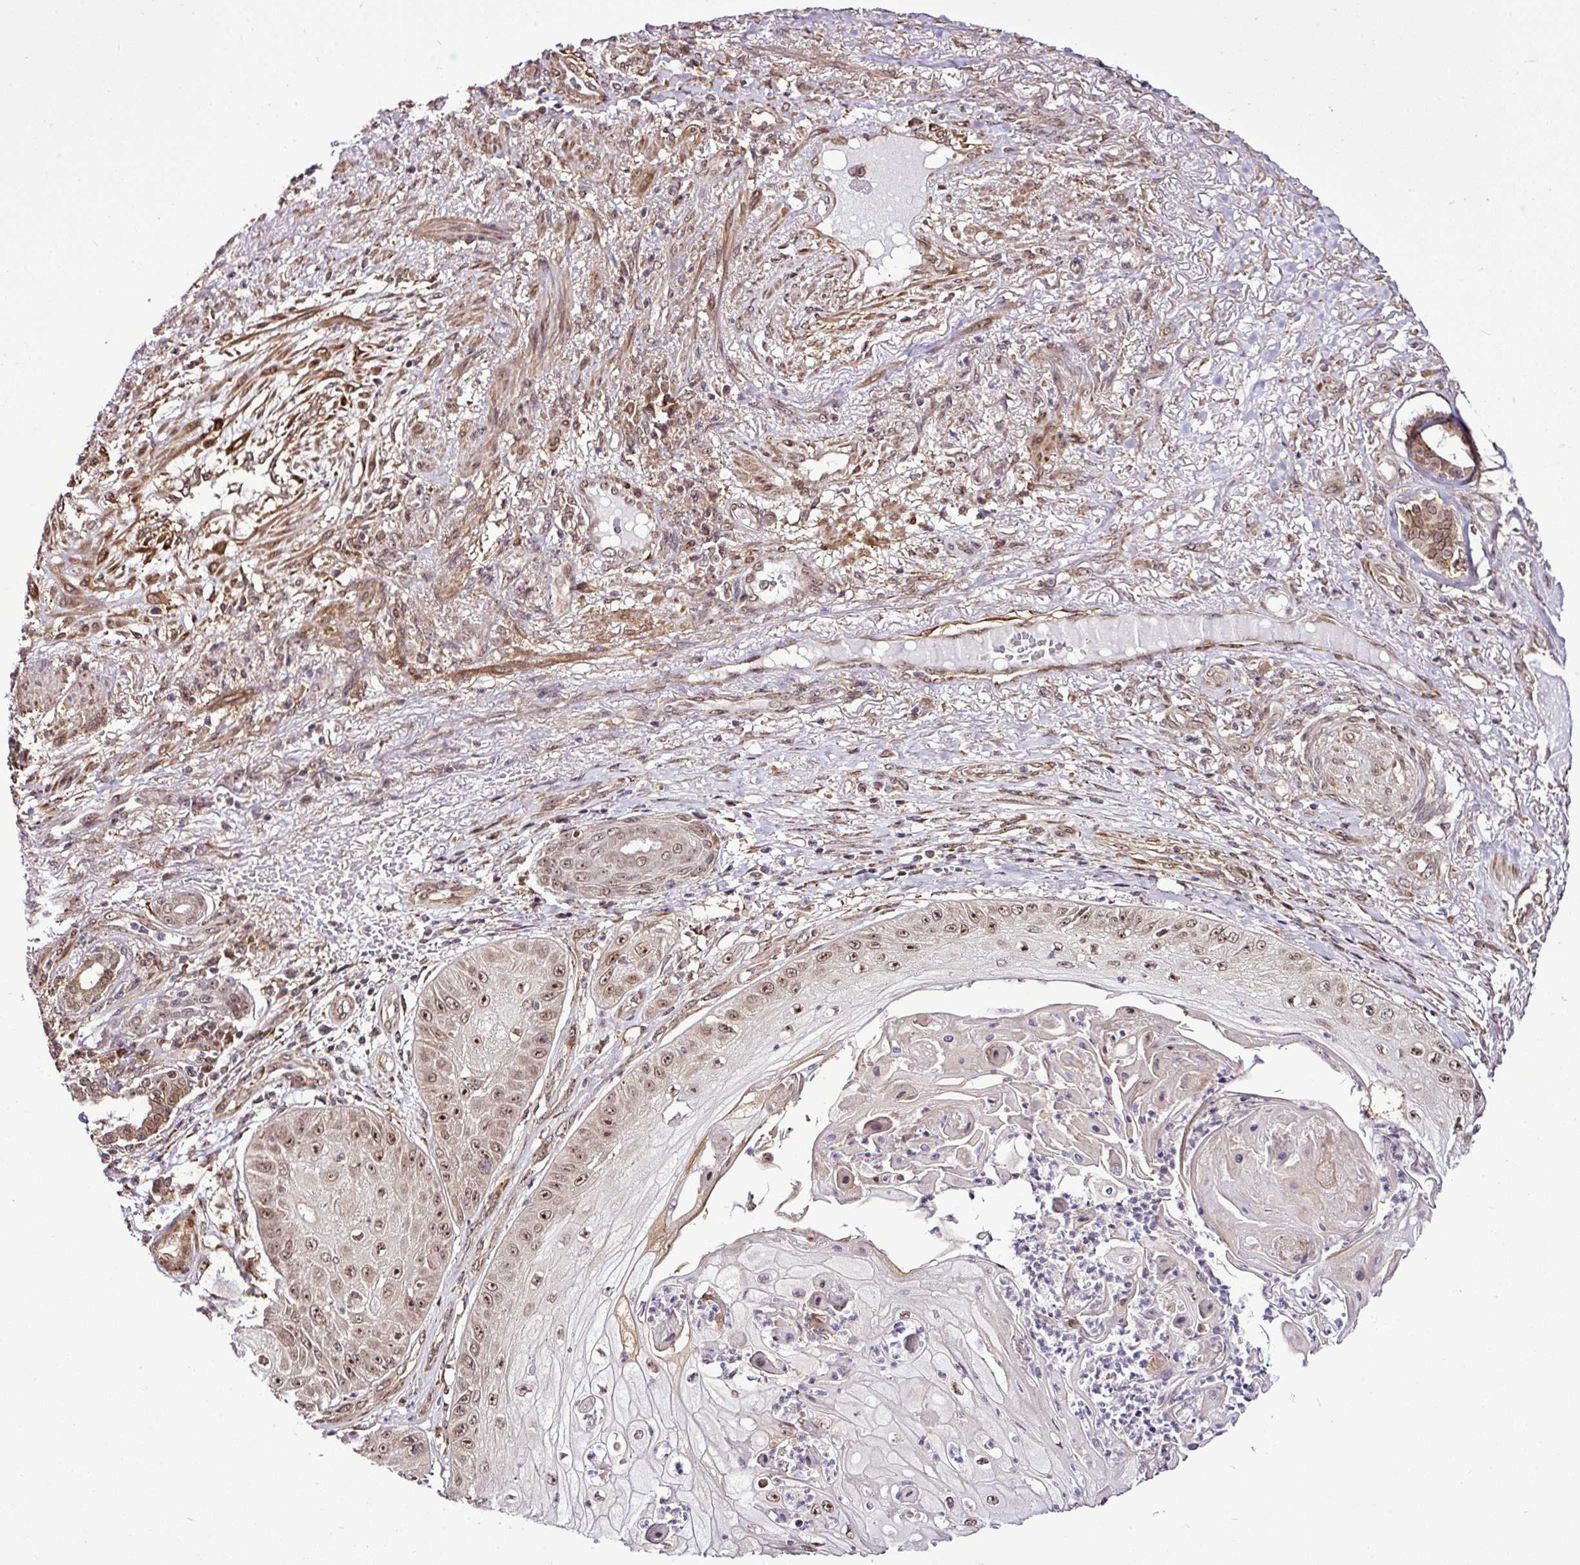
{"staining": {"intensity": "moderate", "quantity": ">75%", "location": "nuclear"}, "tissue": "skin cancer", "cell_type": "Tumor cells", "image_type": "cancer", "snomed": [{"axis": "morphology", "description": "Squamous cell carcinoma, NOS"}, {"axis": "topography", "description": "Skin"}], "caption": "A brown stain labels moderate nuclear expression of a protein in human skin squamous cell carcinoma tumor cells. (DAB = brown stain, brightfield microscopy at high magnification).", "gene": "FAM153A", "patient": {"sex": "male", "age": 70}}